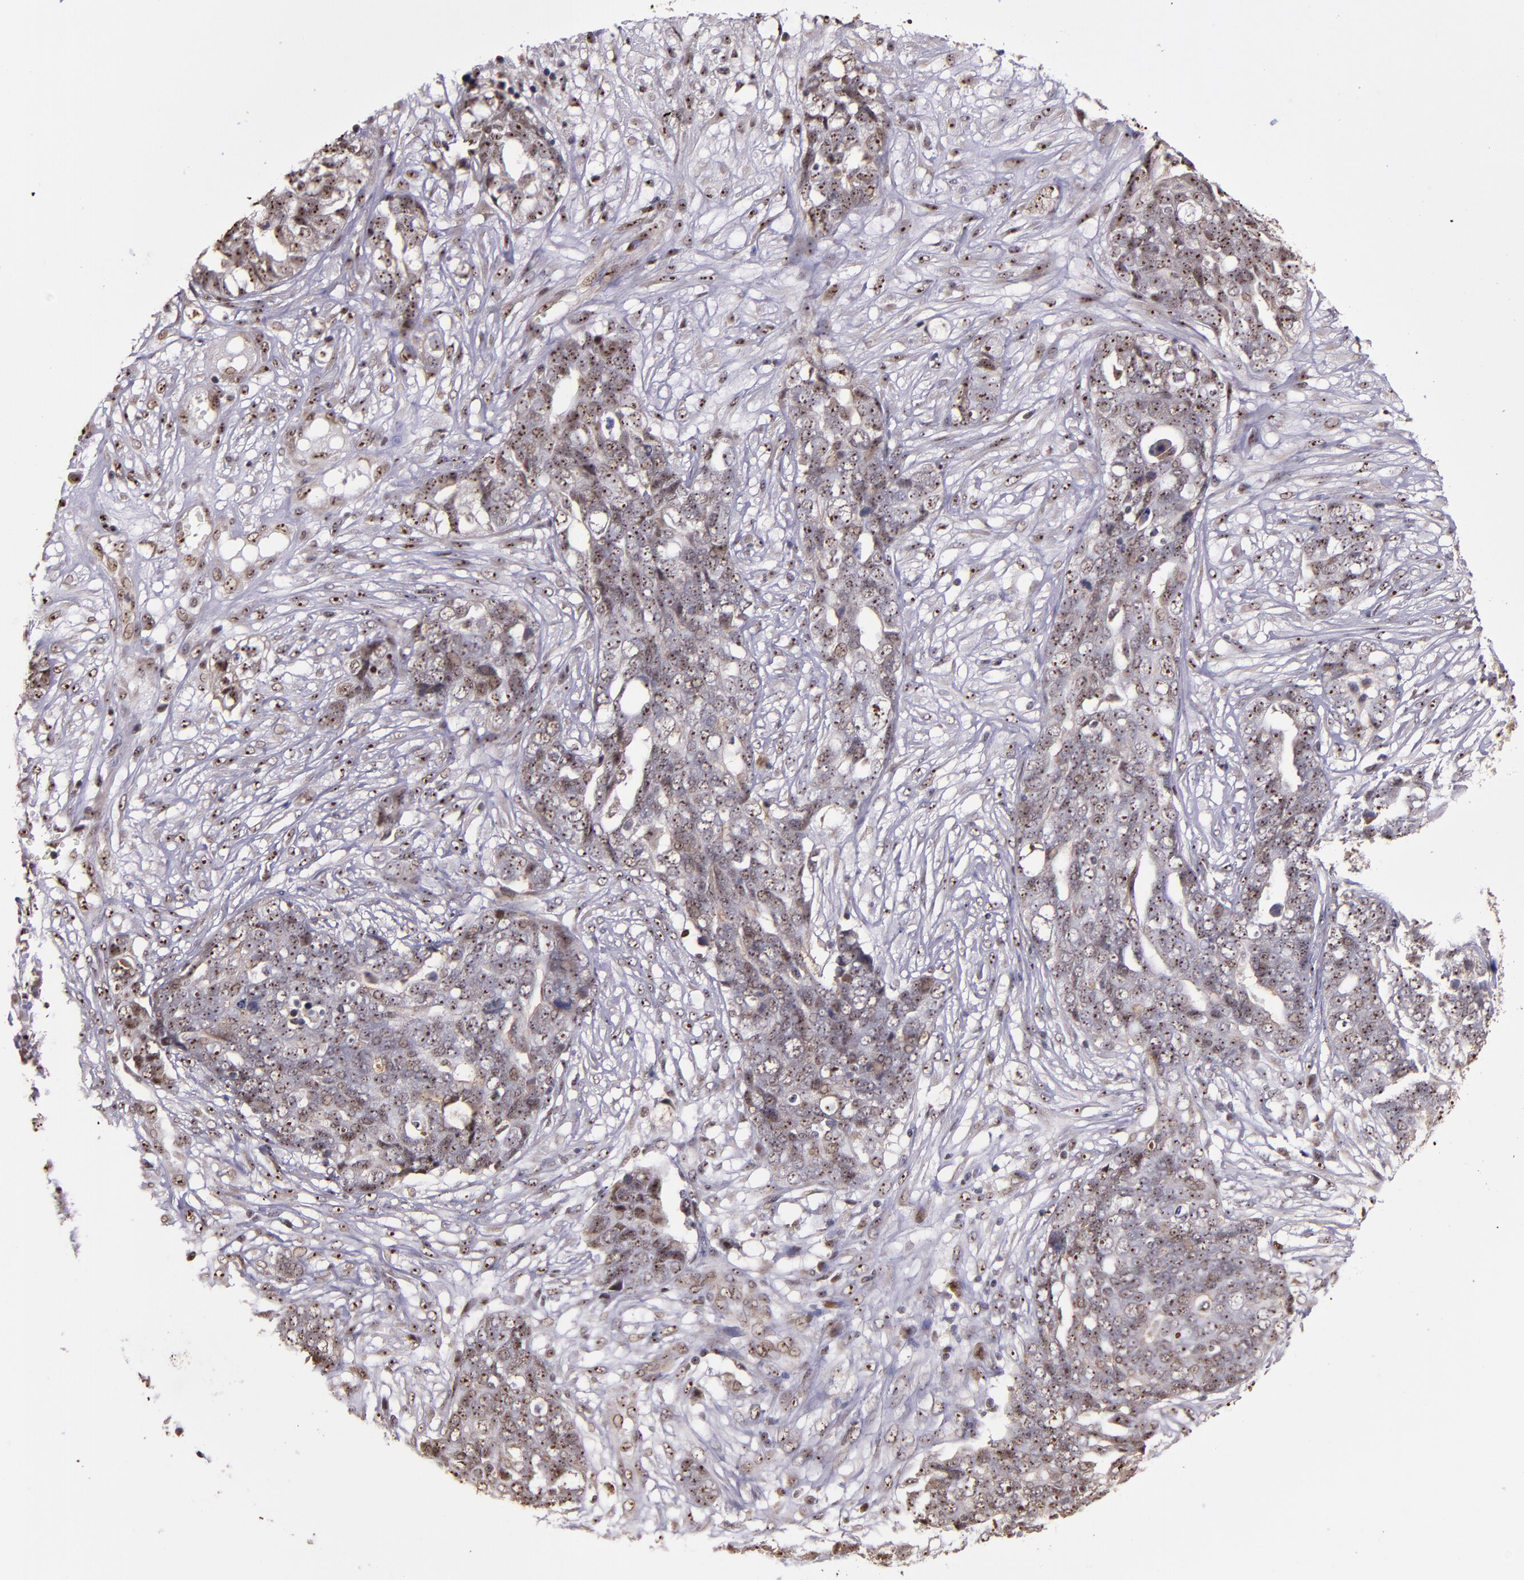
{"staining": {"intensity": "weak", "quantity": "25%-75%", "location": "cytoplasmic/membranous,nuclear"}, "tissue": "ovarian cancer", "cell_type": "Tumor cells", "image_type": "cancer", "snomed": [{"axis": "morphology", "description": "Normal tissue, NOS"}, {"axis": "morphology", "description": "Cystadenocarcinoma, serous, NOS"}, {"axis": "topography", "description": "Fallopian tube"}, {"axis": "topography", "description": "Ovary"}], "caption": "Immunohistochemical staining of ovarian cancer (serous cystadenocarcinoma) displays weak cytoplasmic/membranous and nuclear protein positivity in about 25%-75% of tumor cells.", "gene": "CECR2", "patient": {"sex": "female", "age": 56}}